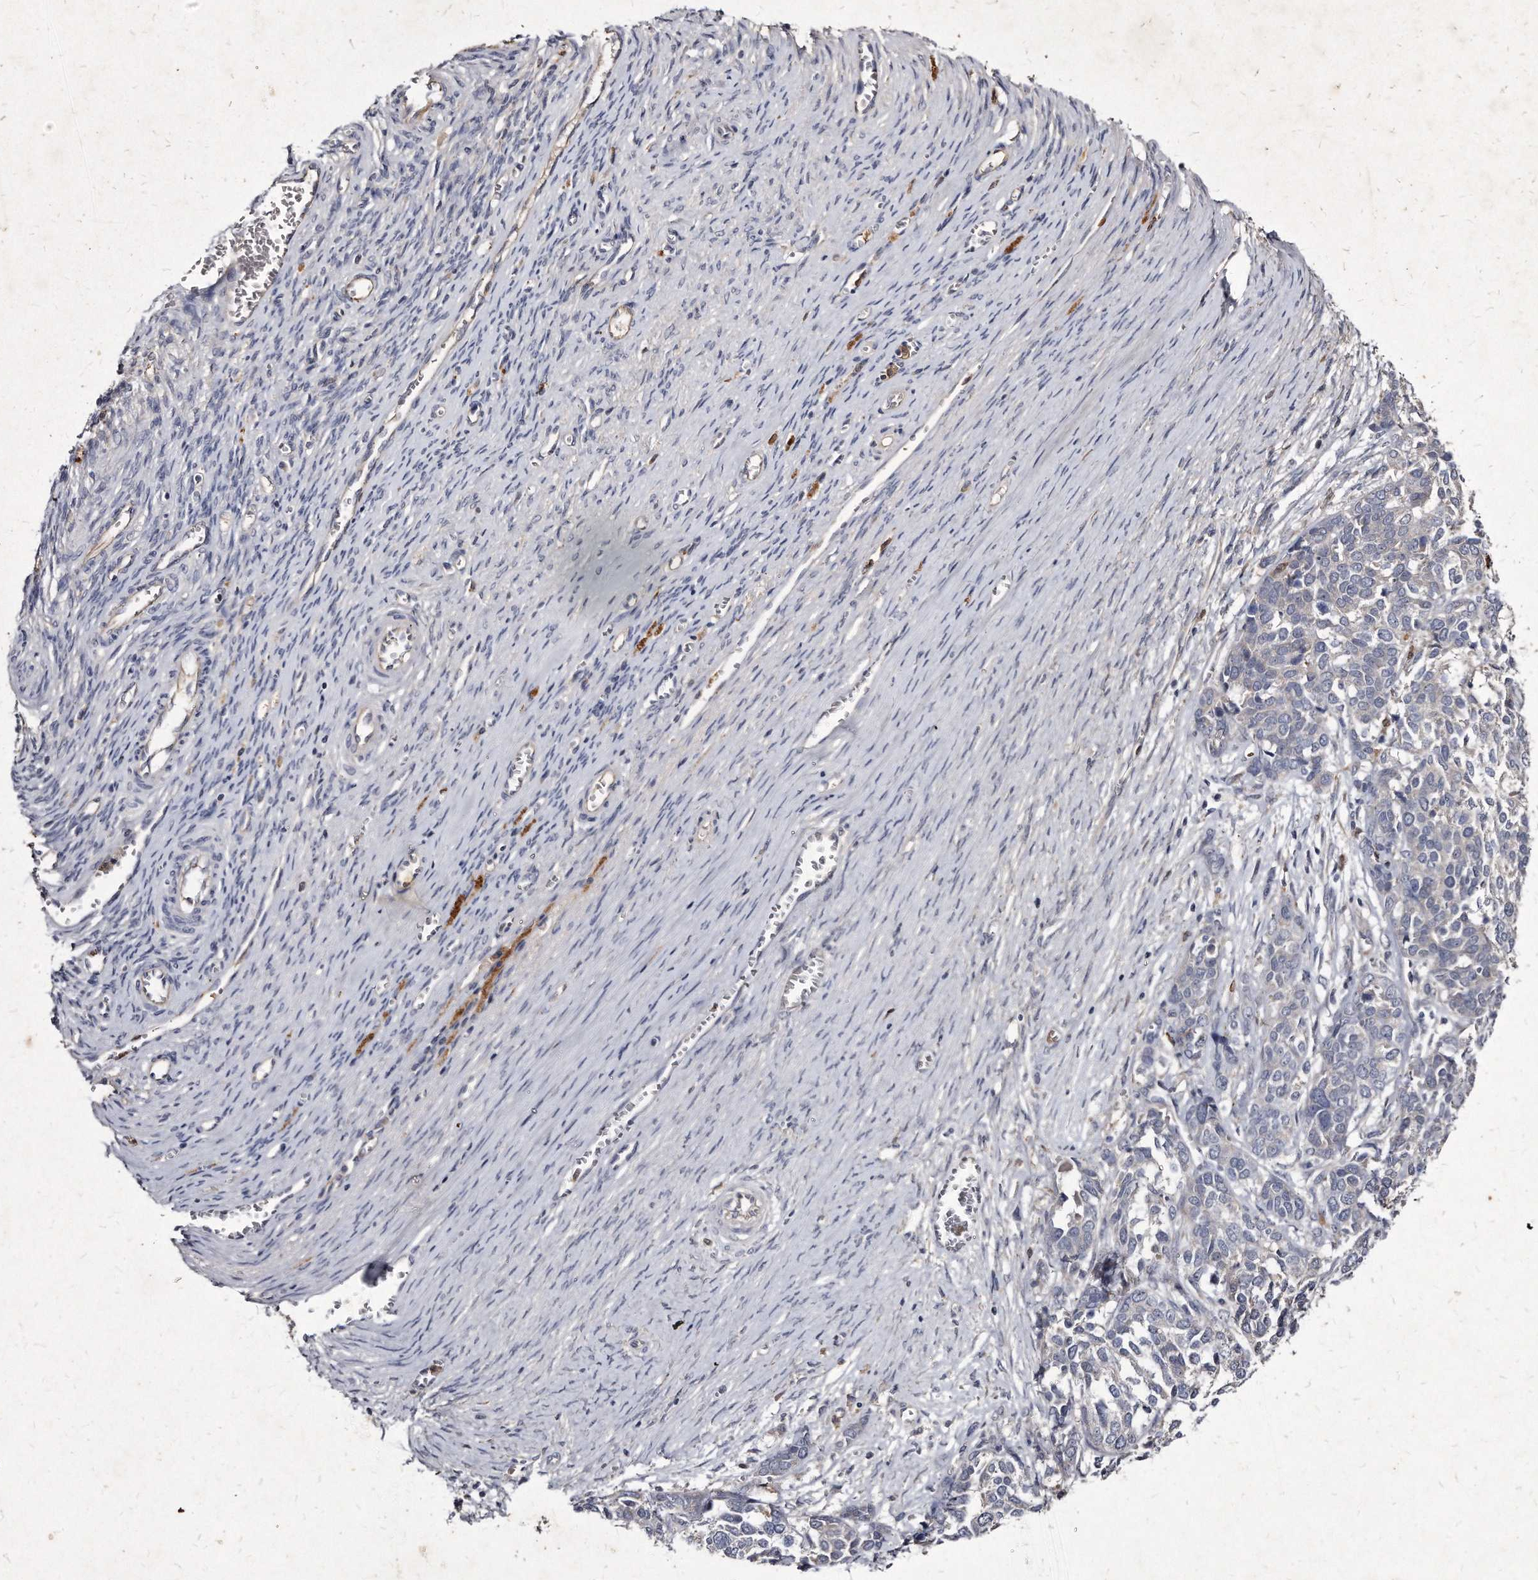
{"staining": {"intensity": "negative", "quantity": "none", "location": "none"}, "tissue": "ovarian cancer", "cell_type": "Tumor cells", "image_type": "cancer", "snomed": [{"axis": "morphology", "description": "Cystadenocarcinoma, serous, NOS"}, {"axis": "topography", "description": "Ovary"}], "caption": "There is no significant expression in tumor cells of ovarian cancer (serous cystadenocarcinoma).", "gene": "KLHDC3", "patient": {"sex": "female", "age": 44}}